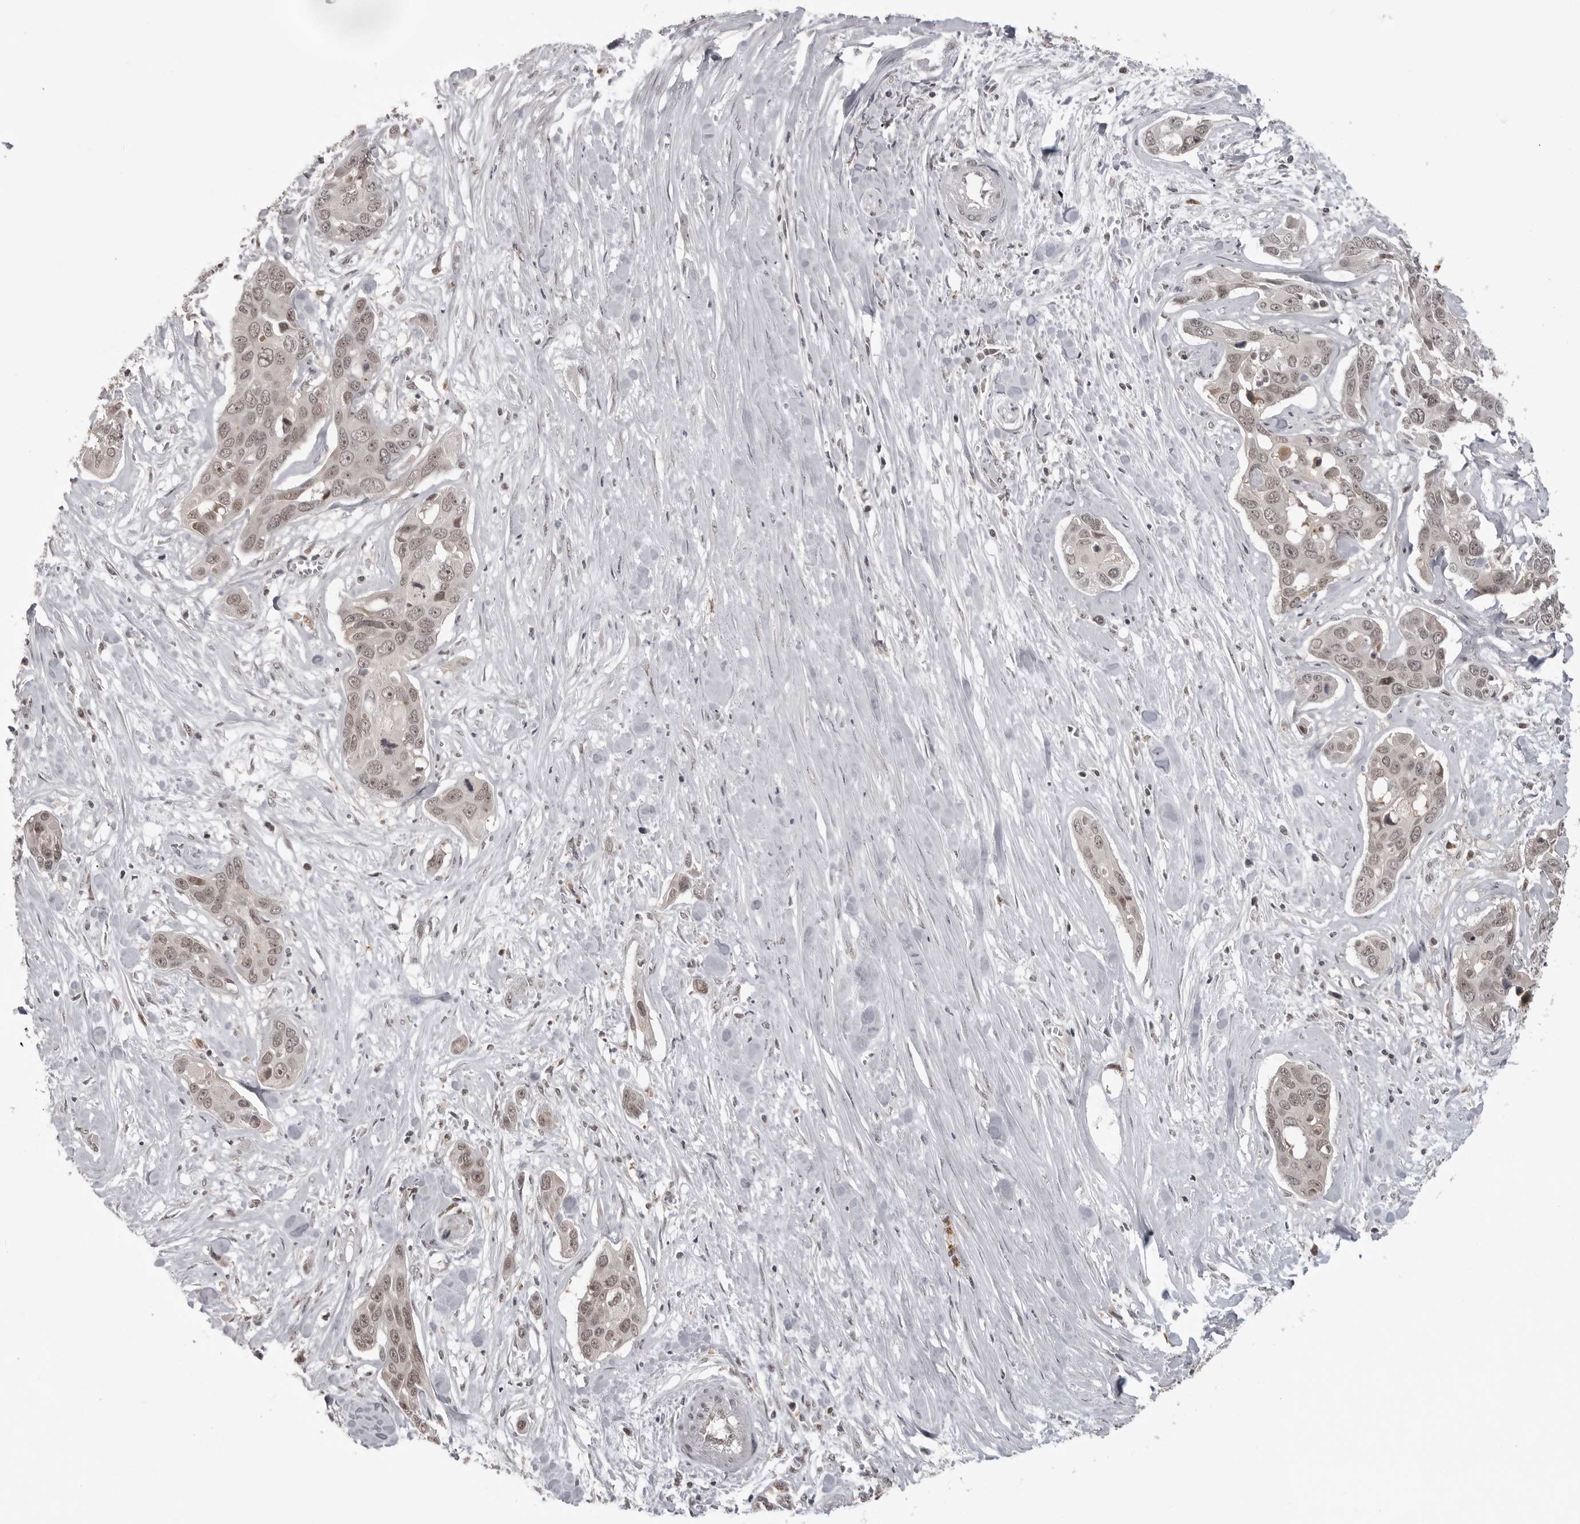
{"staining": {"intensity": "weak", "quantity": "25%-75%", "location": "cytoplasmic/membranous,nuclear"}, "tissue": "pancreatic cancer", "cell_type": "Tumor cells", "image_type": "cancer", "snomed": [{"axis": "morphology", "description": "Adenocarcinoma, NOS"}, {"axis": "topography", "description": "Pancreas"}], "caption": "Pancreatic adenocarcinoma stained with DAB (3,3'-diaminobenzidine) immunohistochemistry displays low levels of weak cytoplasmic/membranous and nuclear staining in approximately 25%-75% of tumor cells. (DAB IHC with brightfield microscopy, high magnification).", "gene": "PEG3", "patient": {"sex": "female", "age": 60}}